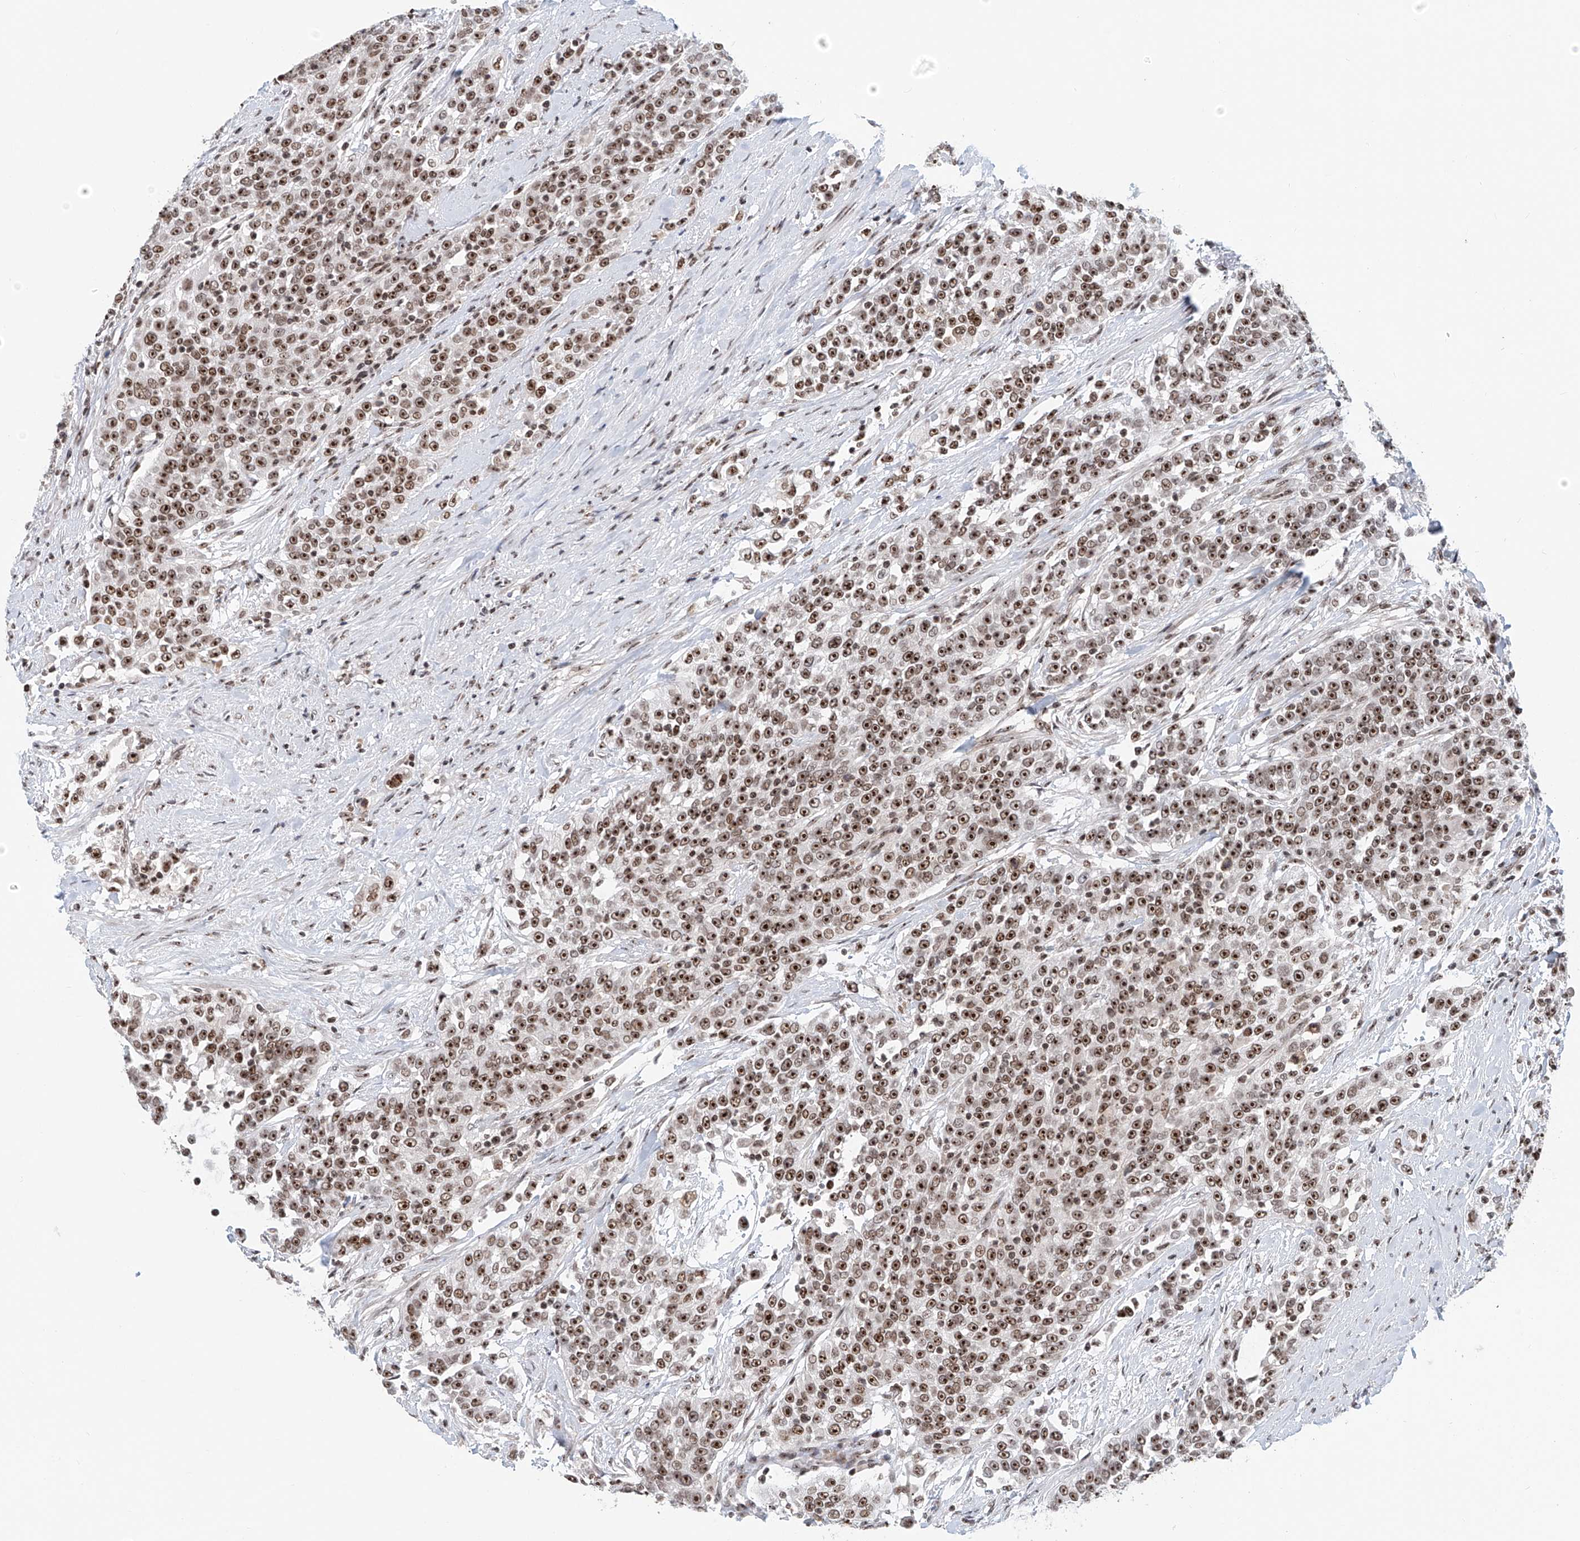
{"staining": {"intensity": "strong", "quantity": ">75%", "location": "nuclear"}, "tissue": "urothelial cancer", "cell_type": "Tumor cells", "image_type": "cancer", "snomed": [{"axis": "morphology", "description": "Urothelial carcinoma, High grade"}, {"axis": "topography", "description": "Urinary bladder"}], "caption": "Urothelial carcinoma (high-grade) tissue exhibits strong nuclear expression in approximately >75% of tumor cells, visualized by immunohistochemistry. Nuclei are stained in blue.", "gene": "PRUNE2", "patient": {"sex": "female", "age": 80}}